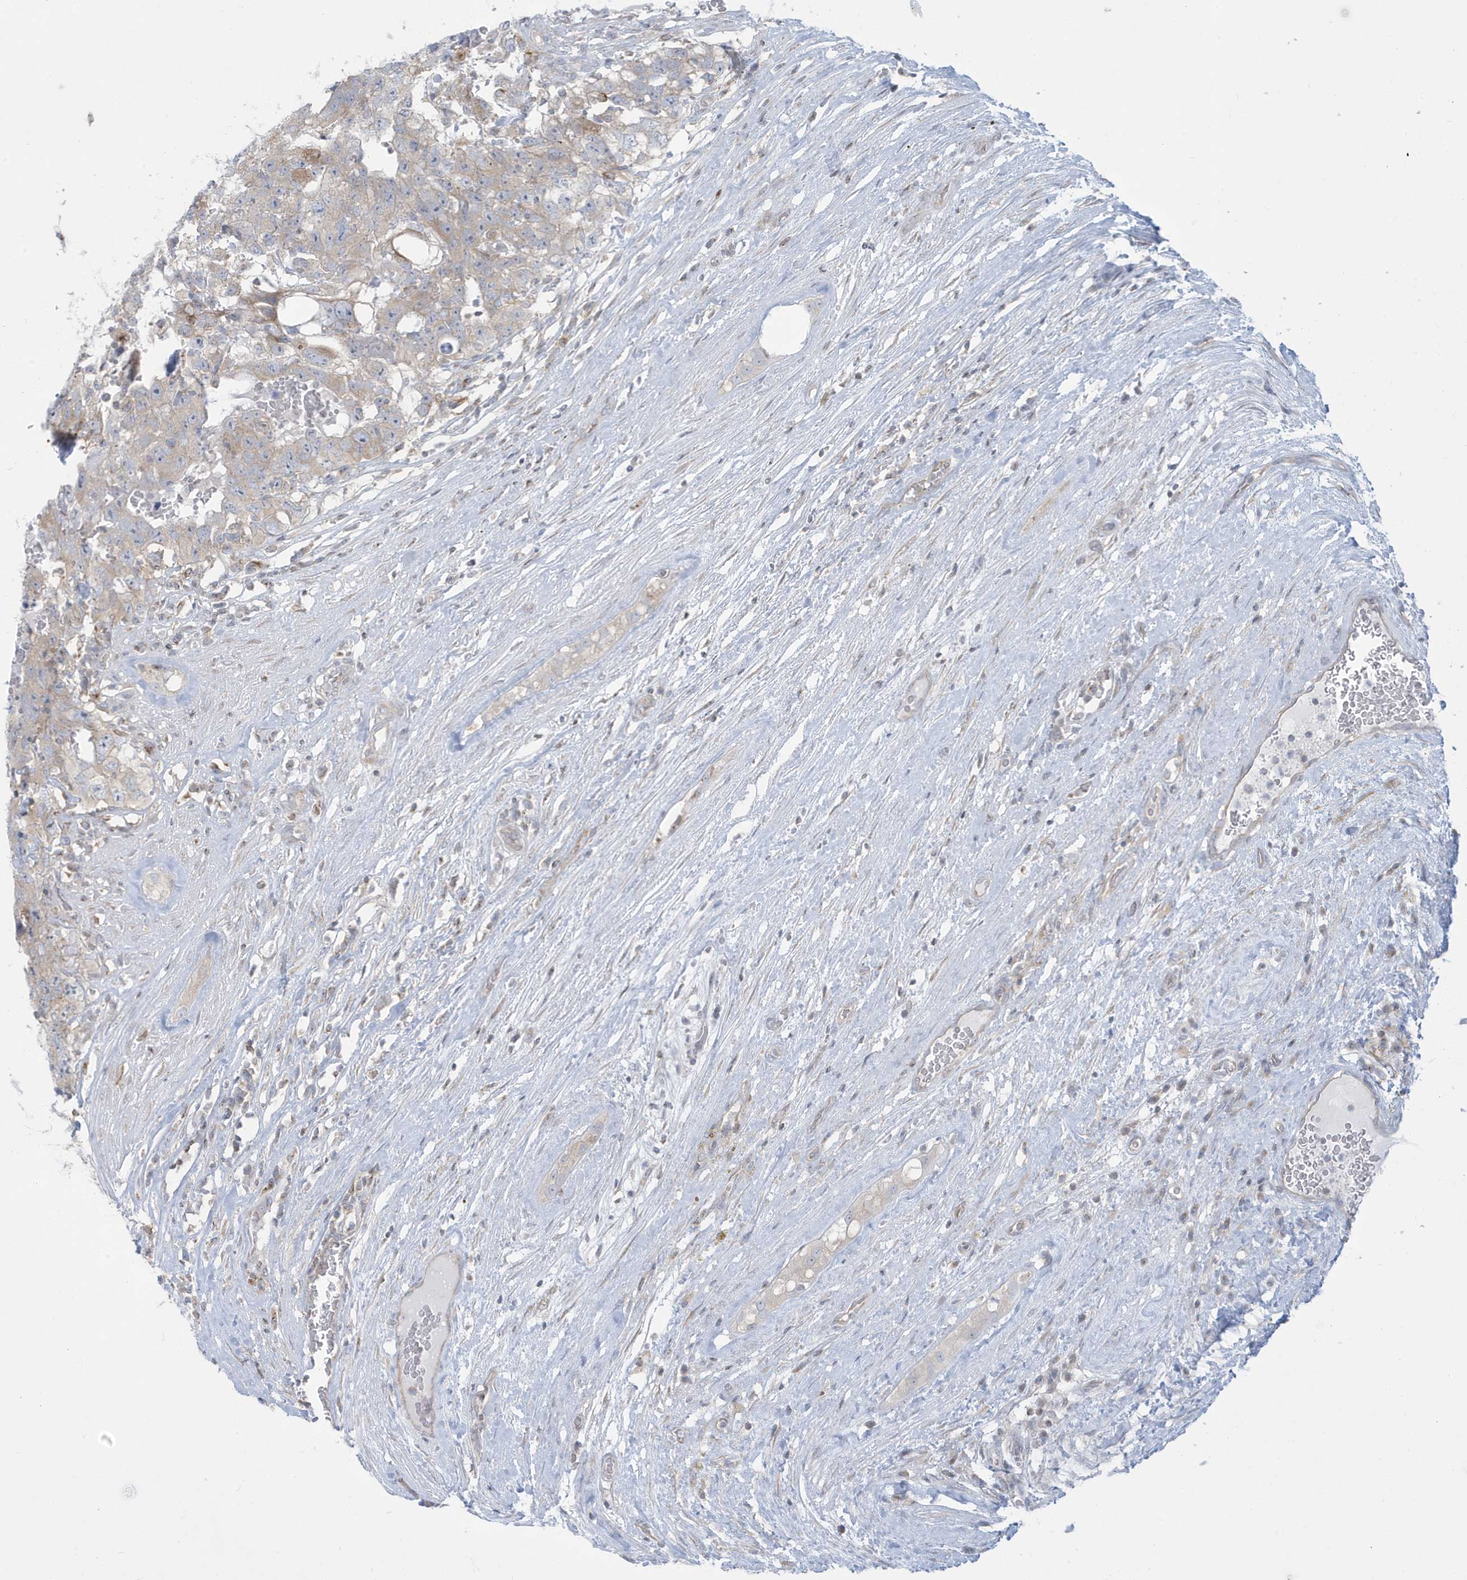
{"staining": {"intensity": "weak", "quantity": "<25%", "location": "cytoplasmic/membranous"}, "tissue": "testis cancer", "cell_type": "Tumor cells", "image_type": "cancer", "snomed": [{"axis": "morphology", "description": "Carcinoma, Embryonal, NOS"}, {"axis": "topography", "description": "Testis"}], "caption": "Human testis cancer (embryonal carcinoma) stained for a protein using IHC displays no positivity in tumor cells.", "gene": "SLAMF9", "patient": {"sex": "male", "age": 26}}